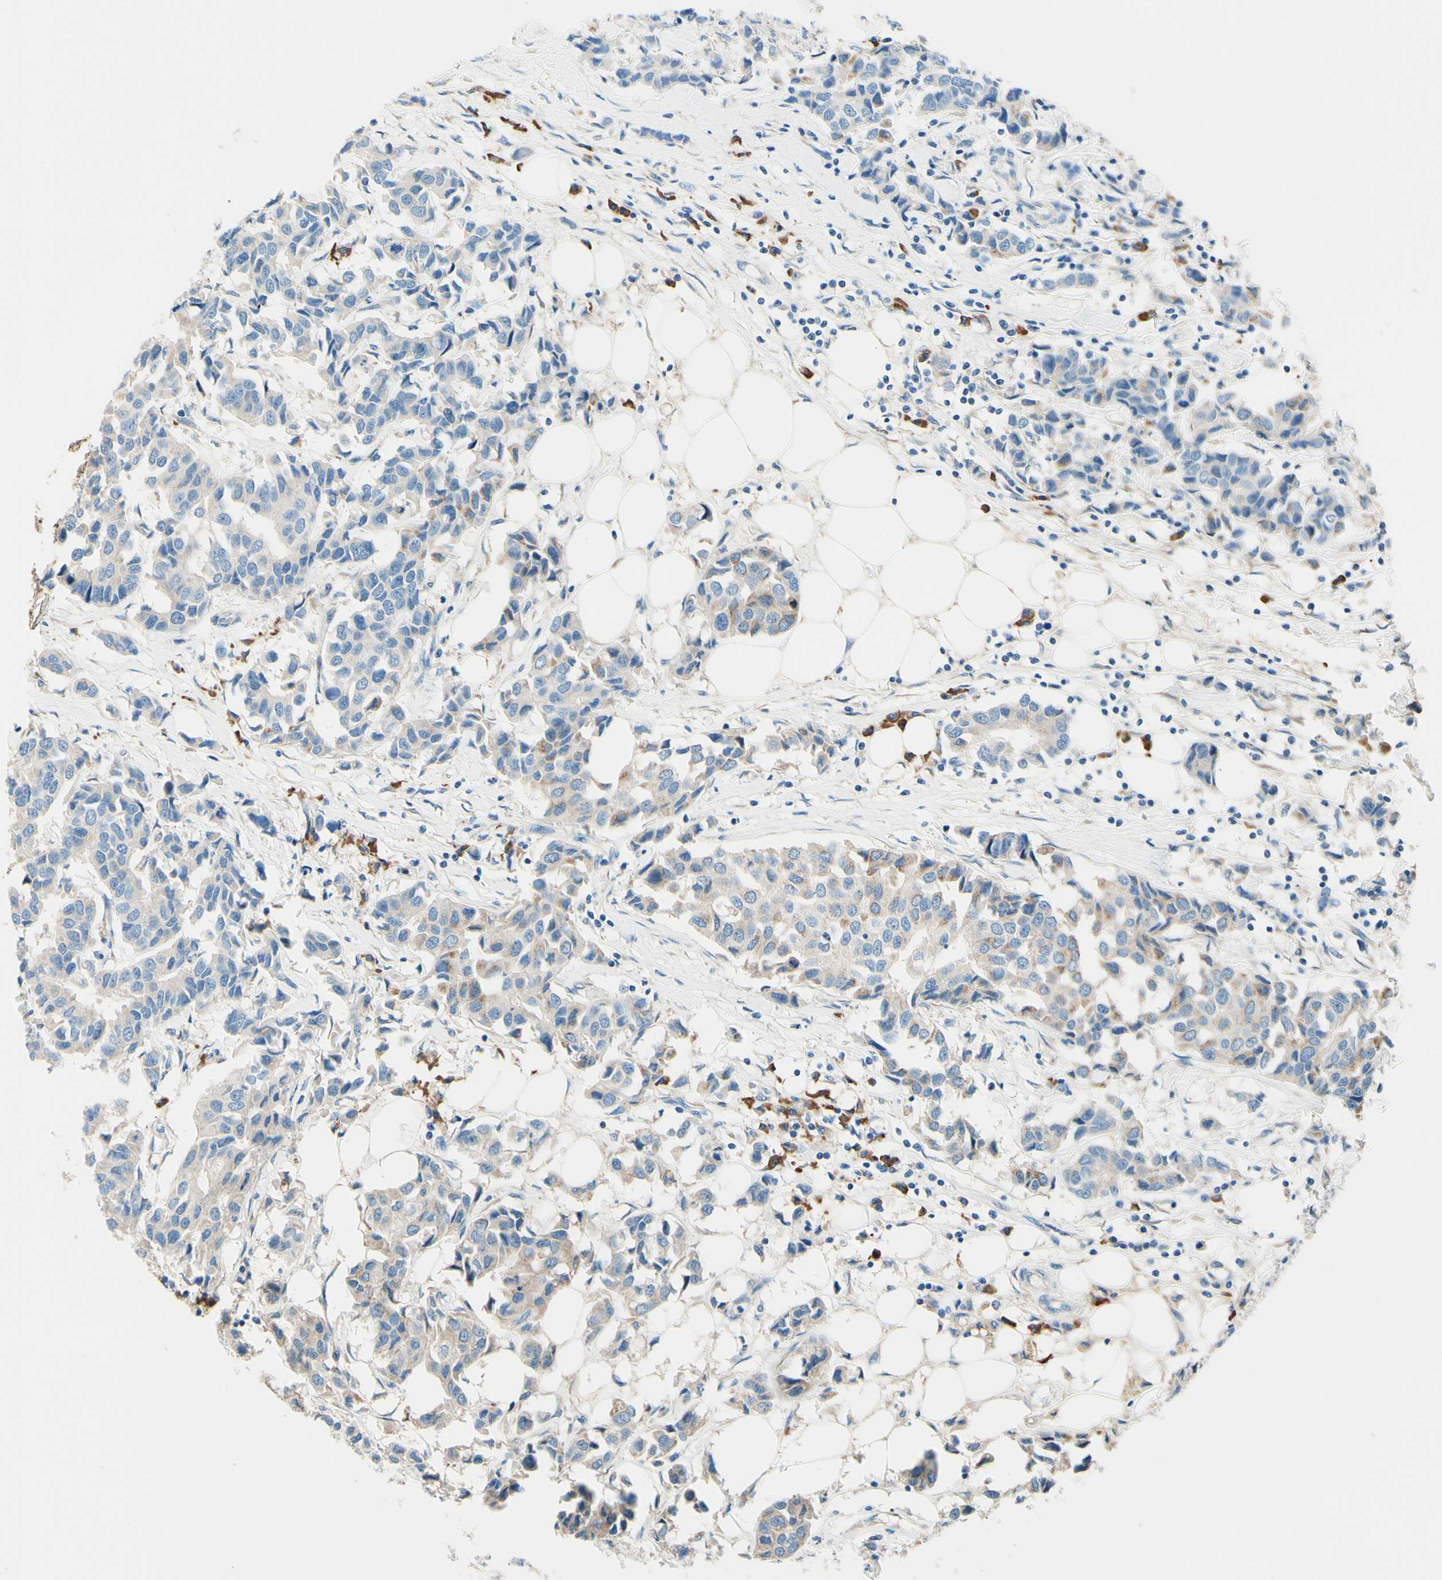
{"staining": {"intensity": "weak", "quantity": "25%-75%", "location": "cytoplasmic/membranous"}, "tissue": "breast cancer", "cell_type": "Tumor cells", "image_type": "cancer", "snomed": [{"axis": "morphology", "description": "Duct carcinoma"}, {"axis": "topography", "description": "Breast"}], "caption": "Immunohistochemistry (IHC) of human intraductal carcinoma (breast) reveals low levels of weak cytoplasmic/membranous staining in about 25%-75% of tumor cells. (DAB IHC, brown staining for protein, blue staining for nuclei).", "gene": "PASD1", "patient": {"sex": "female", "age": 80}}